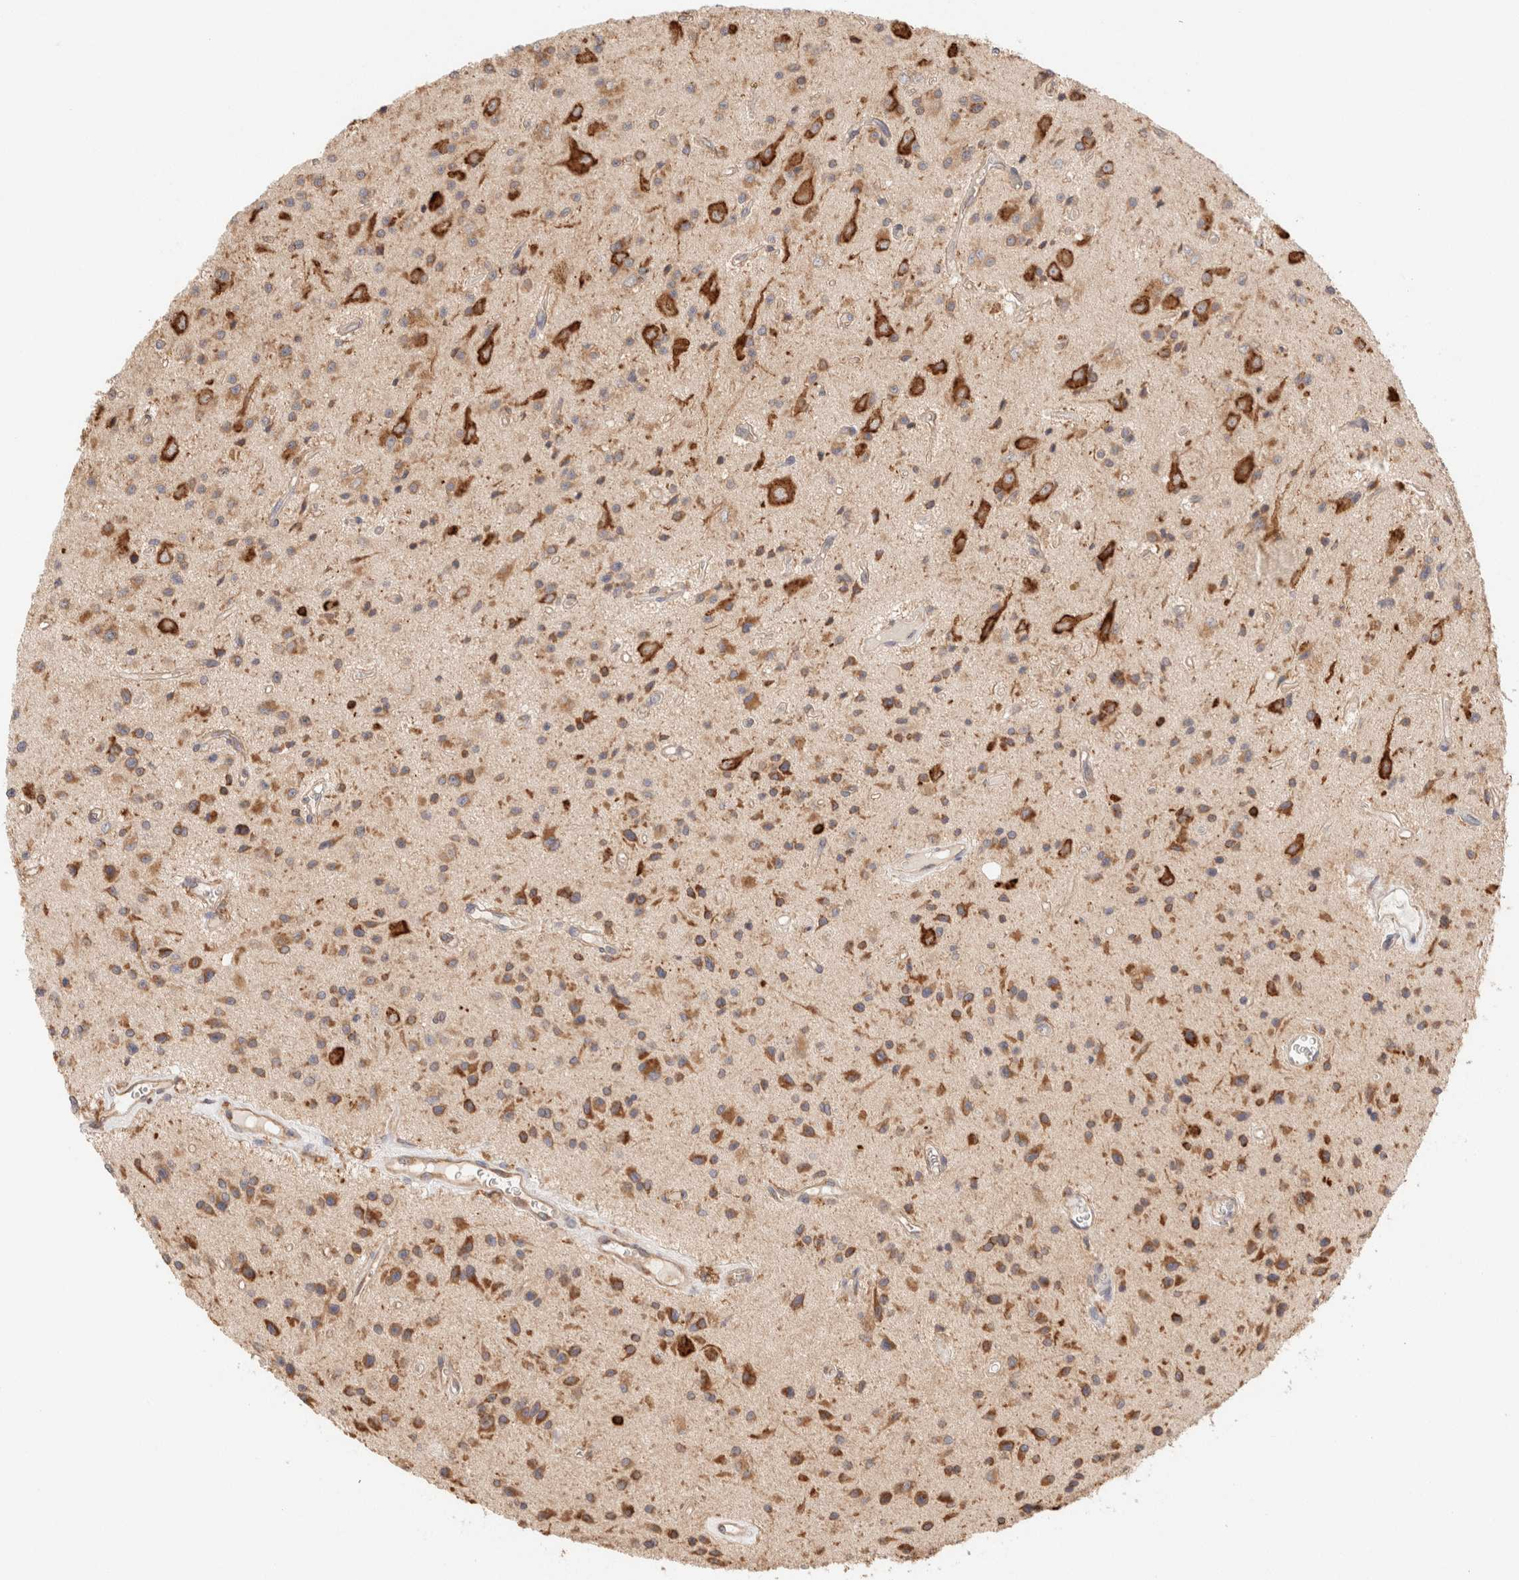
{"staining": {"intensity": "moderate", "quantity": ">75%", "location": "cytoplasmic/membranous"}, "tissue": "glioma", "cell_type": "Tumor cells", "image_type": "cancer", "snomed": [{"axis": "morphology", "description": "Glioma, malignant, Low grade"}, {"axis": "topography", "description": "Brain"}], "caption": "This is a histology image of IHC staining of glioma, which shows moderate staining in the cytoplasmic/membranous of tumor cells.", "gene": "FER", "patient": {"sex": "male", "age": 58}}